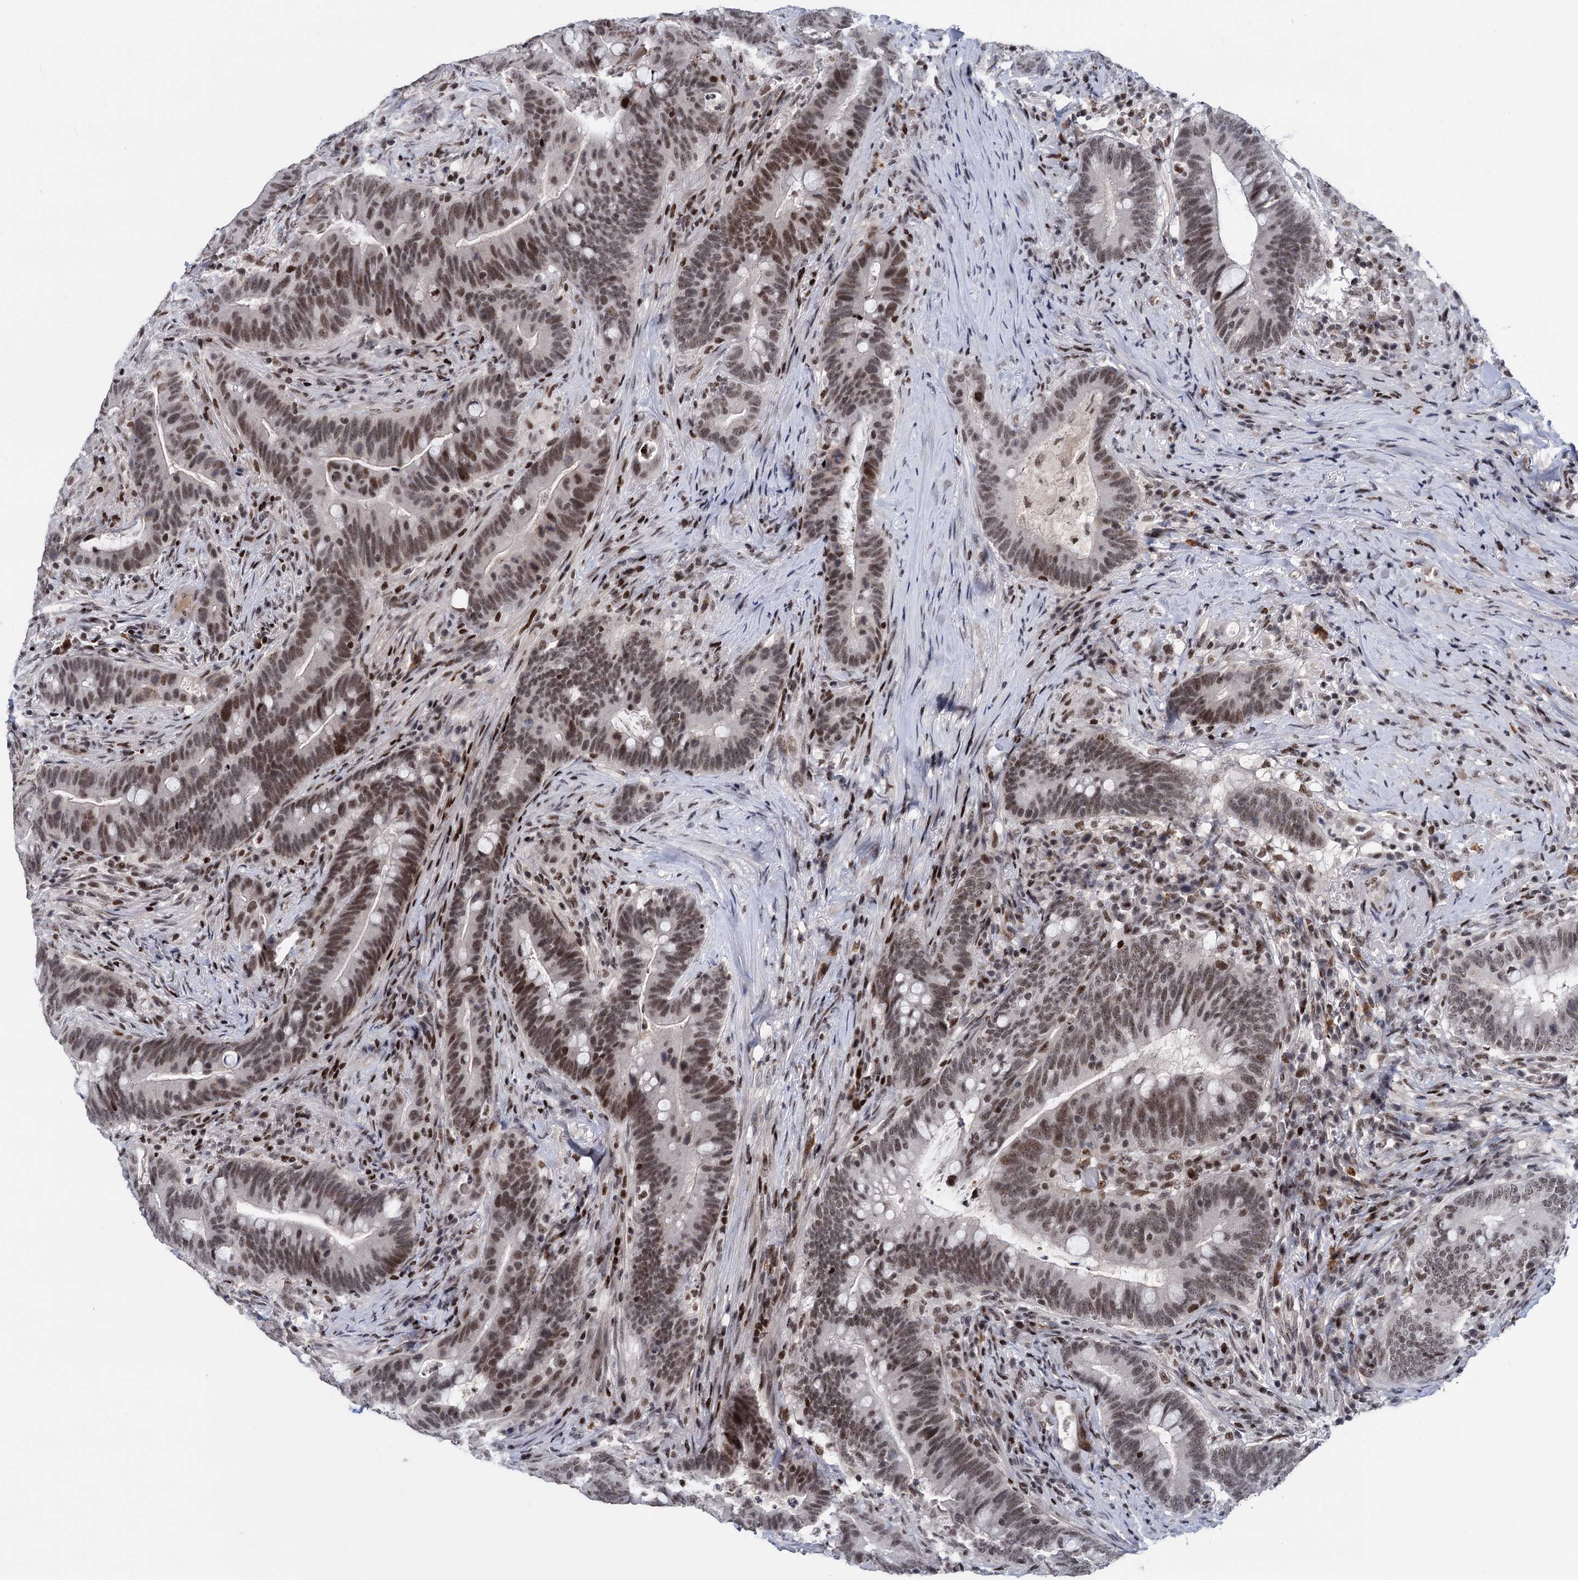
{"staining": {"intensity": "moderate", "quantity": "25%-75%", "location": "nuclear"}, "tissue": "colorectal cancer", "cell_type": "Tumor cells", "image_type": "cancer", "snomed": [{"axis": "morphology", "description": "Adenocarcinoma, NOS"}, {"axis": "topography", "description": "Colon"}], "caption": "The histopathology image exhibits staining of colorectal adenocarcinoma, revealing moderate nuclear protein positivity (brown color) within tumor cells. (DAB (3,3'-diaminobenzidine) IHC with brightfield microscopy, high magnification).", "gene": "ZCCHC10", "patient": {"sex": "female", "age": 66}}